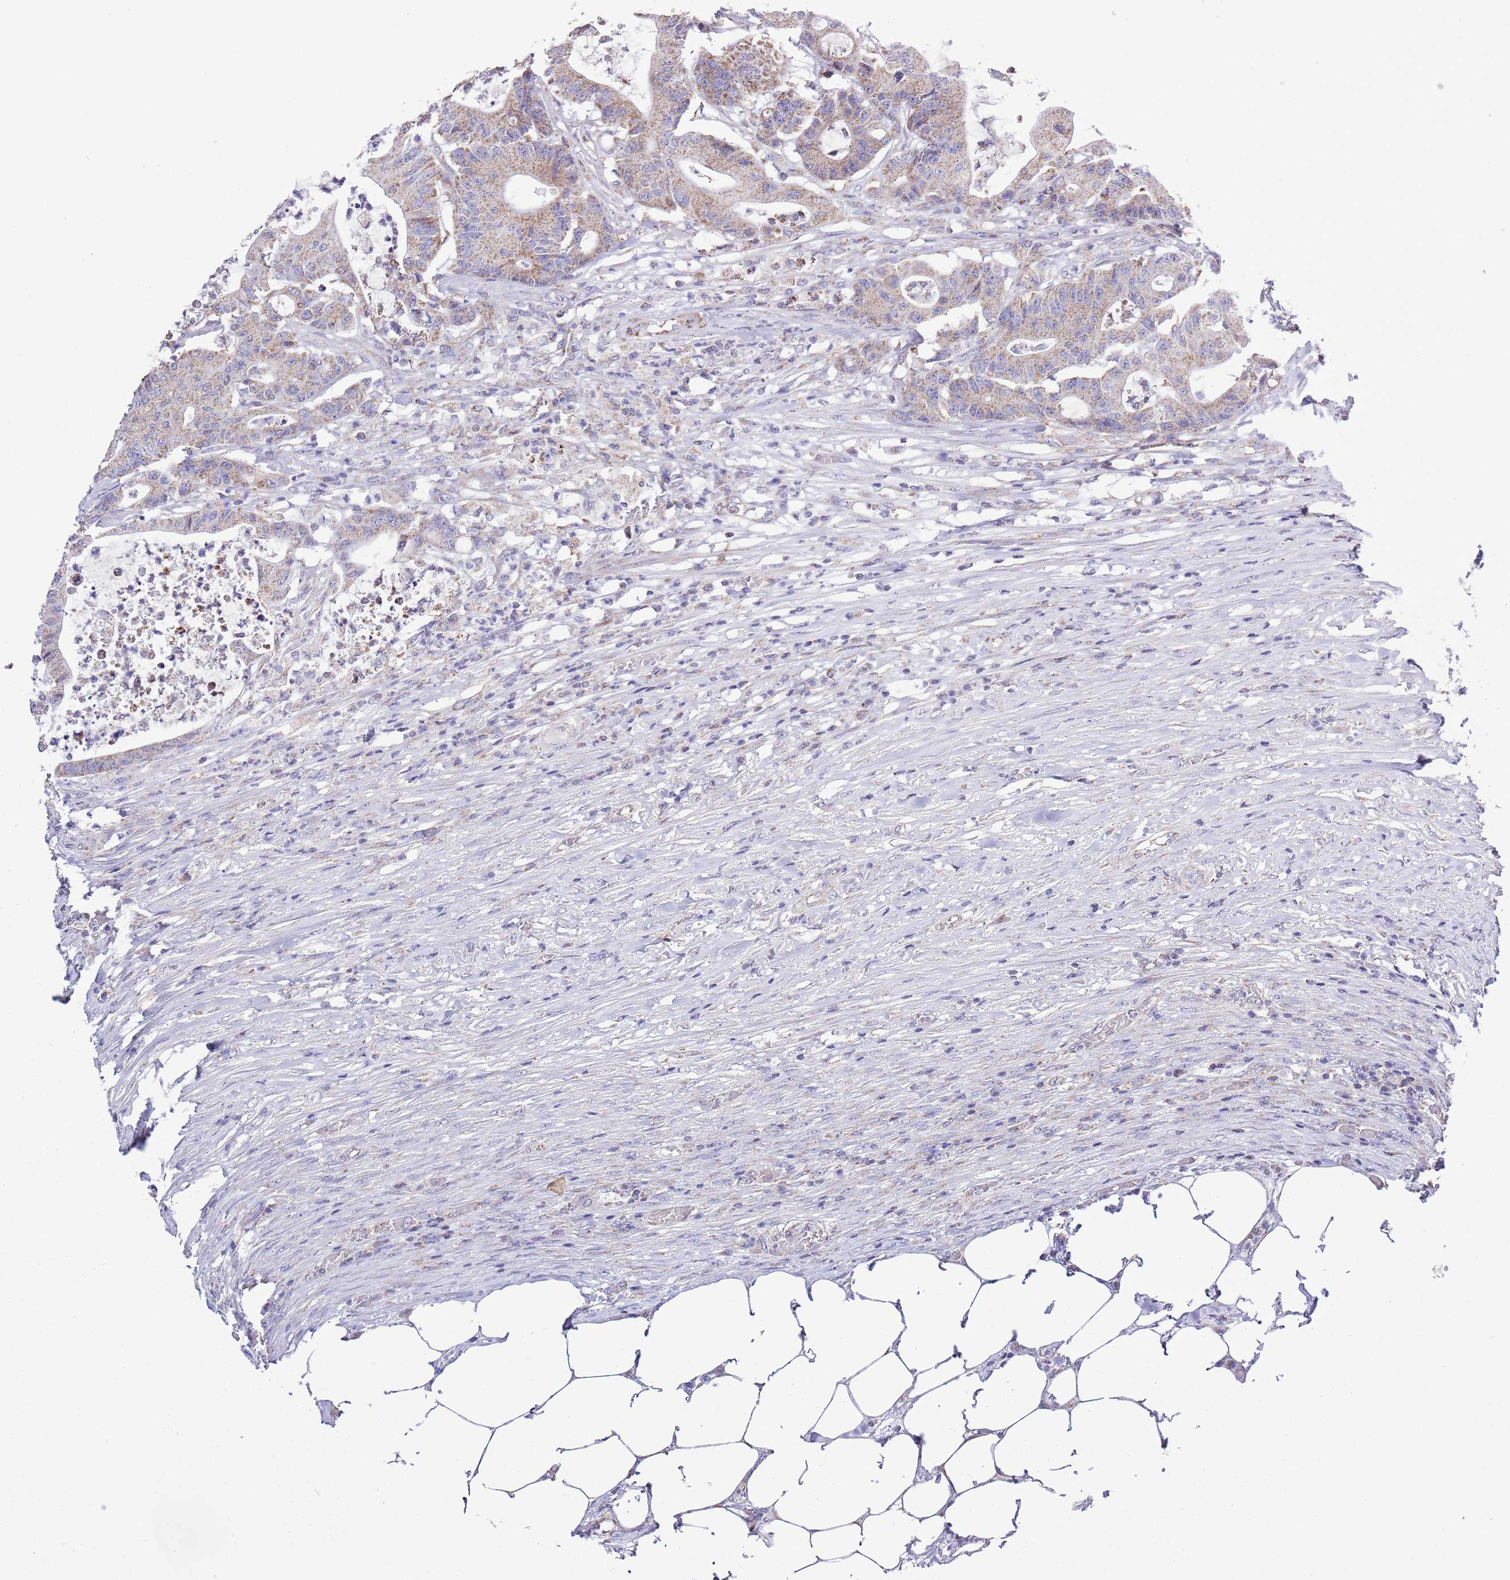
{"staining": {"intensity": "weak", "quantity": ">75%", "location": "cytoplasmic/membranous"}, "tissue": "colorectal cancer", "cell_type": "Tumor cells", "image_type": "cancer", "snomed": [{"axis": "morphology", "description": "Adenocarcinoma, NOS"}, {"axis": "topography", "description": "Colon"}], "caption": "Protein staining of colorectal adenocarcinoma tissue shows weak cytoplasmic/membranous staining in approximately >75% of tumor cells.", "gene": "TEKTIP1", "patient": {"sex": "female", "age": 84}}